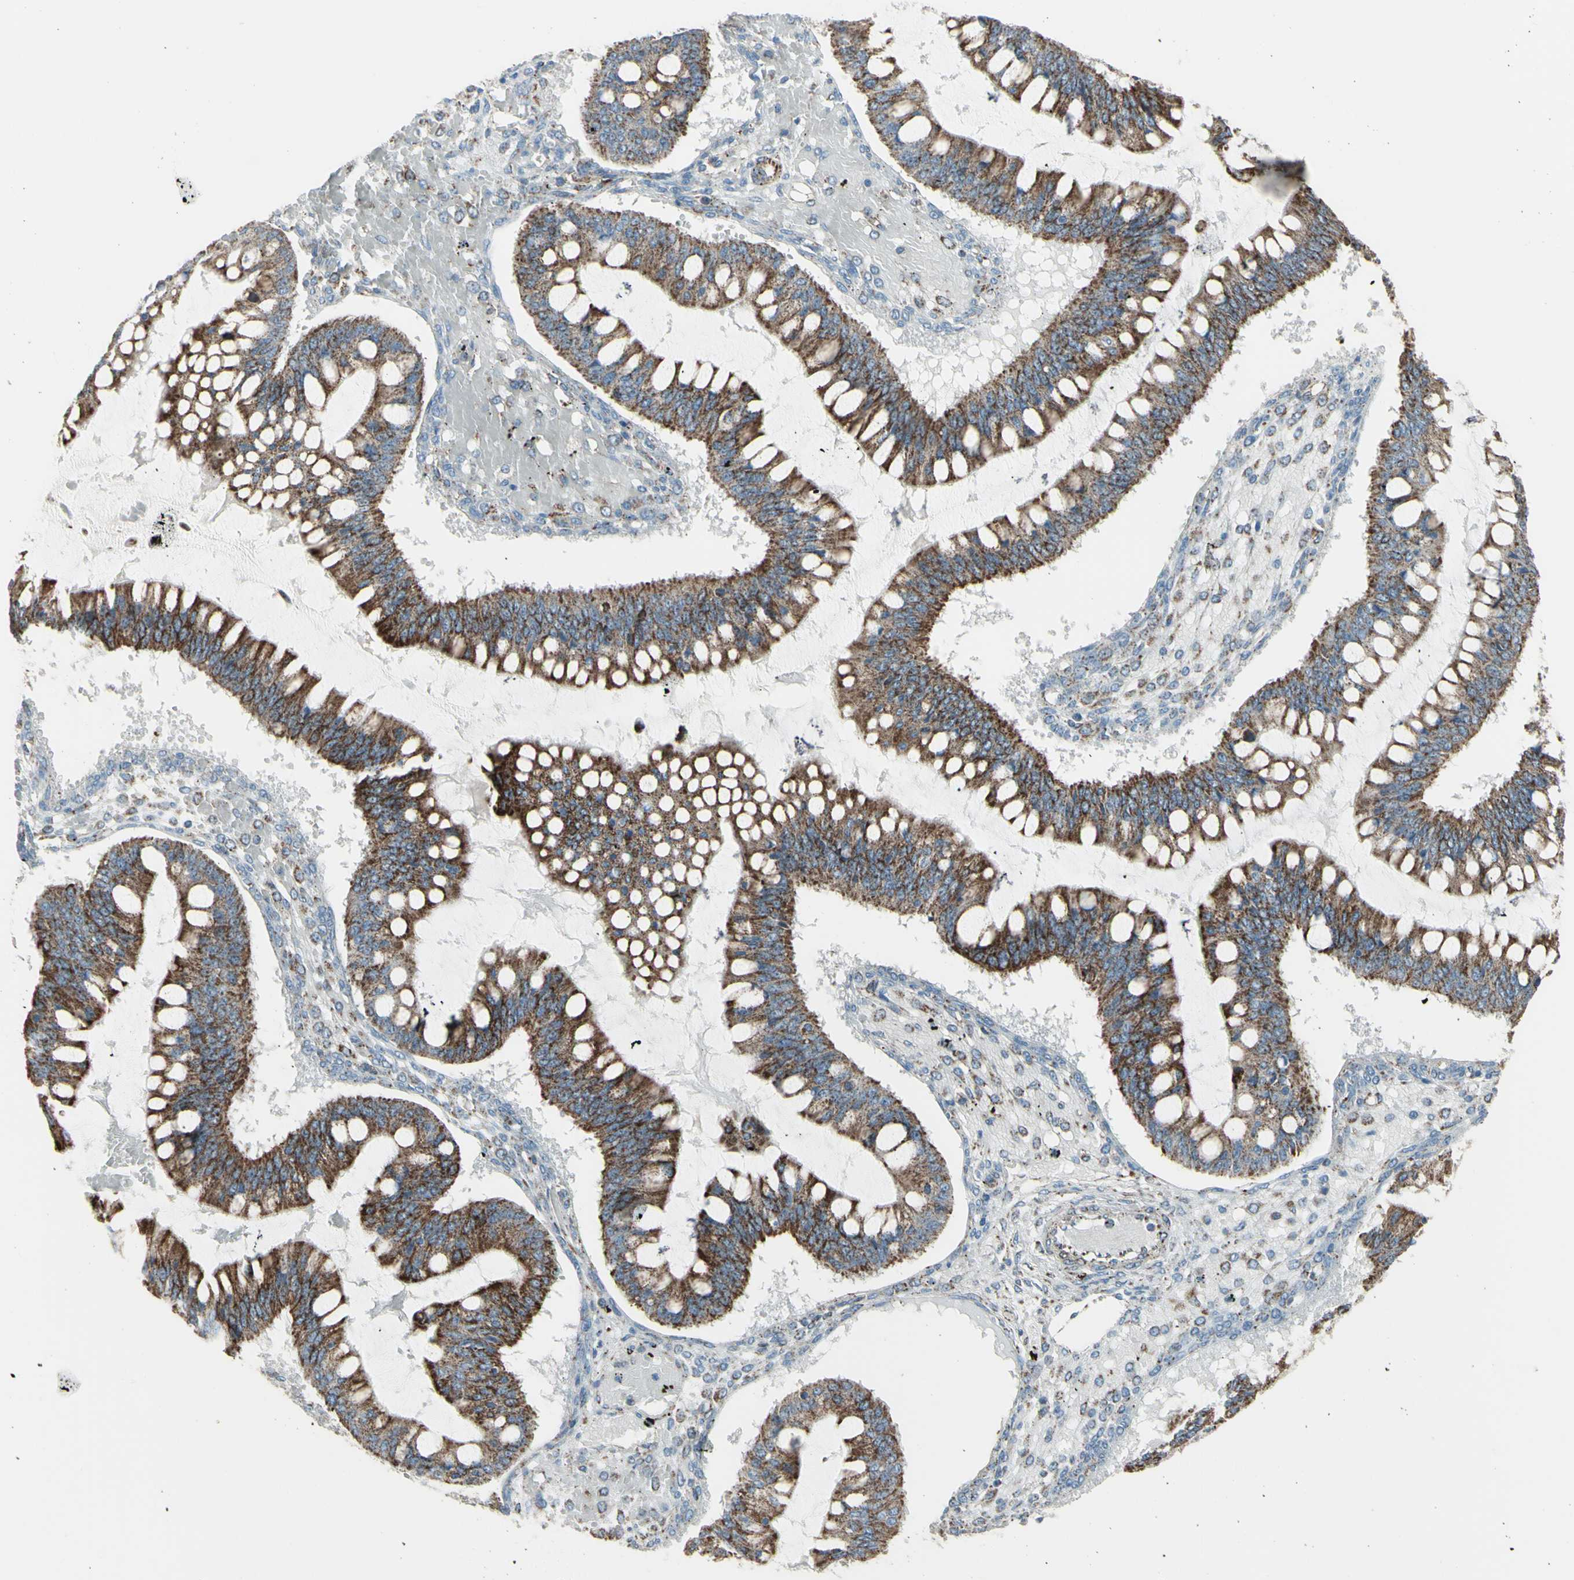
{"staining": {"intensity": "moderate", "quantity": ">75%", "location": "cytoplasmic/membranous"}, "tissue": "ovarian cancer", "cell_type": "Tumor cells", "image_type": "cancer", "snomed": [{"axis": "morphology", "description": "Cystadenocarcinoma, mucinous, NOS"}, {"axis": "topography", "description": "Ovary"}], "caption": "A high-resolution photomicrograph shows IHC staining of mucinous cystadenocarcinoma (ovarian), which shows moderate cytoplasmic/membranous expression in about >75% of tumor cells.", "gene": "FAM171B", "patient": {"sex": "female", "age": 73}}